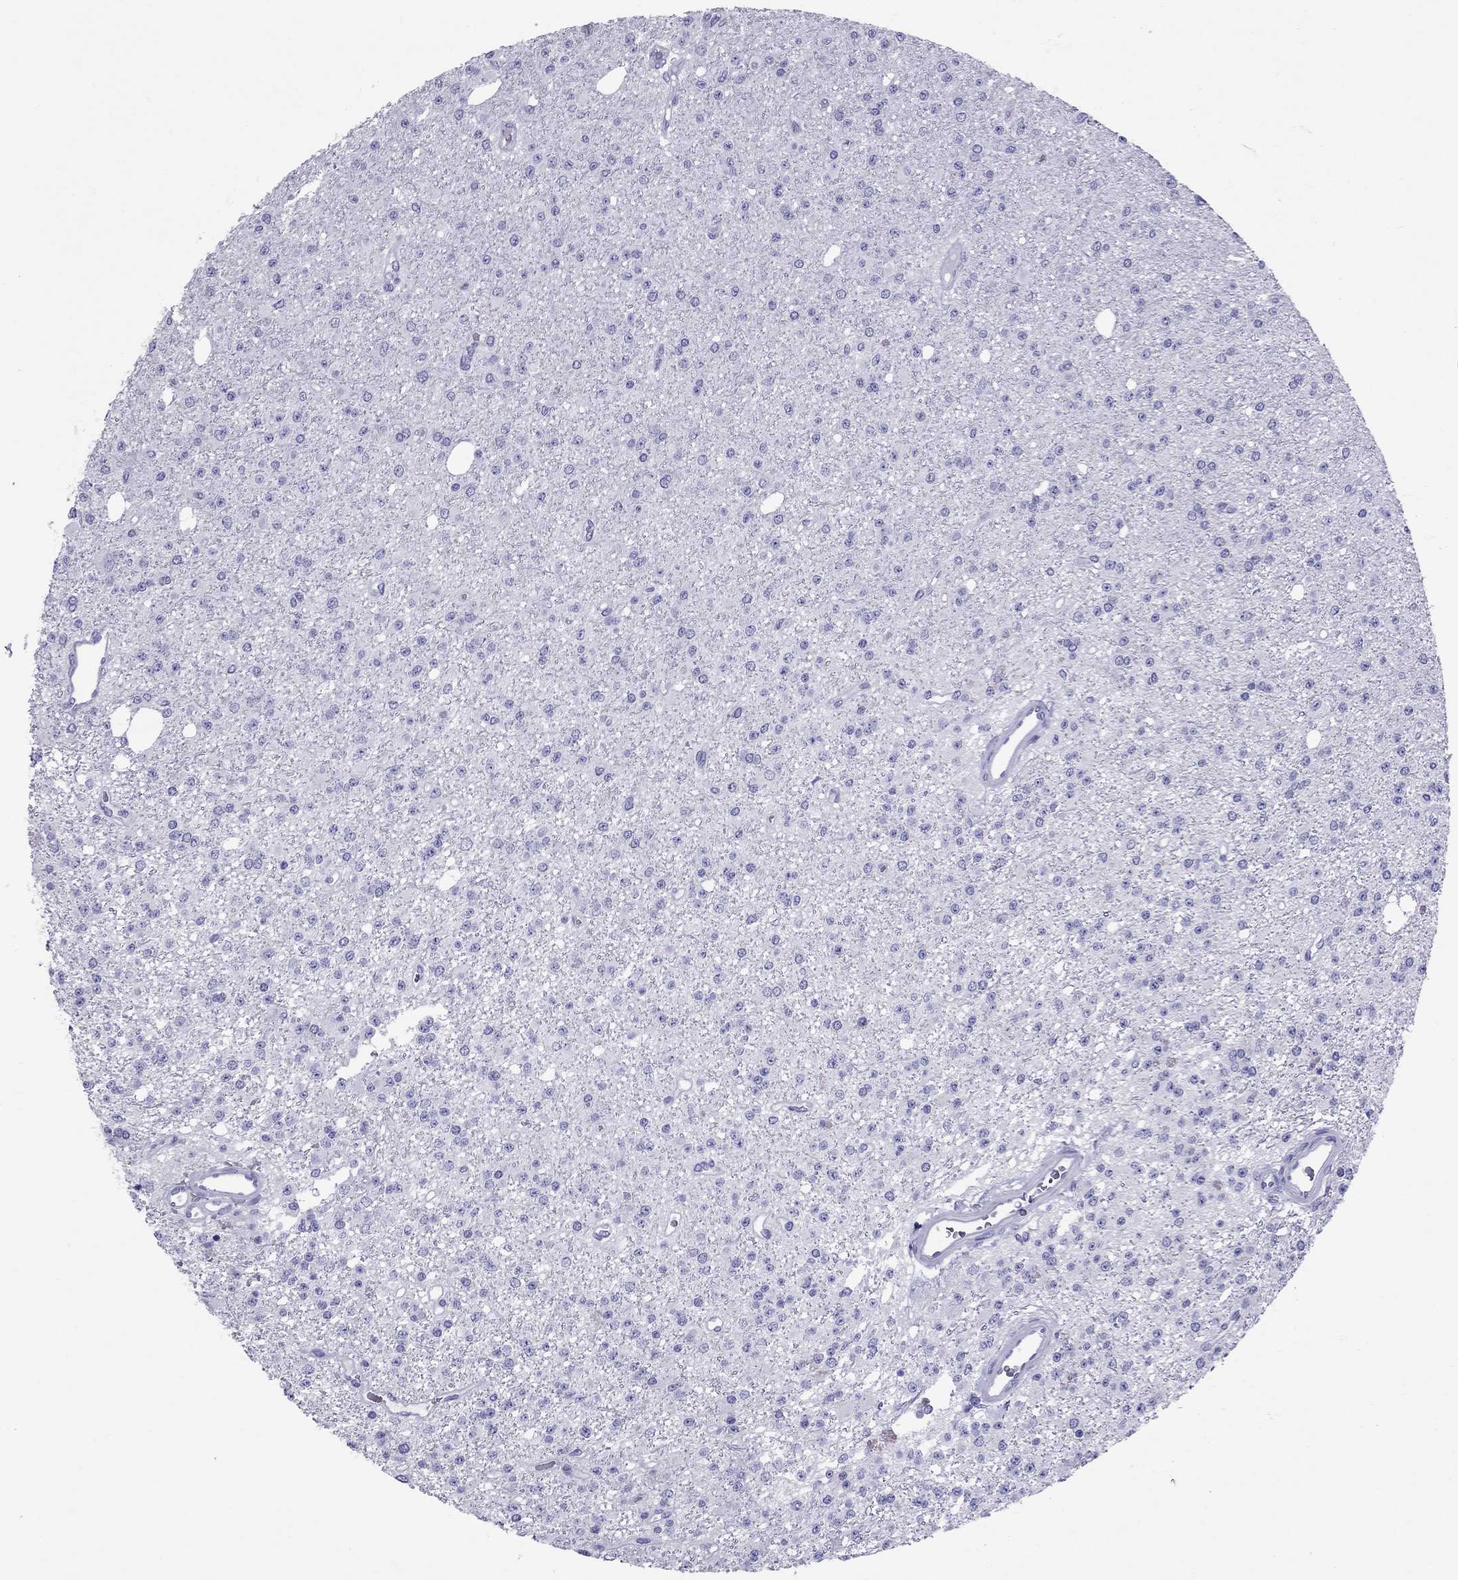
{"staining": {"intensity": "negative", "quantity": "none", "location": "none"}, "tissue": "glioma", "cell_type": "Tumor cells", "image_type": "cancer", "snomed": [{"axis": "morphology", "description": "Glioma, malignant, Low grade"}, {"axis": "topography", "description": "Brain"}], "caption": "The micrograph exhibits no staining of tumor cells in glioma.", "gene": "AVPR1B", "patient": {"sex": "female", "age": 45}}